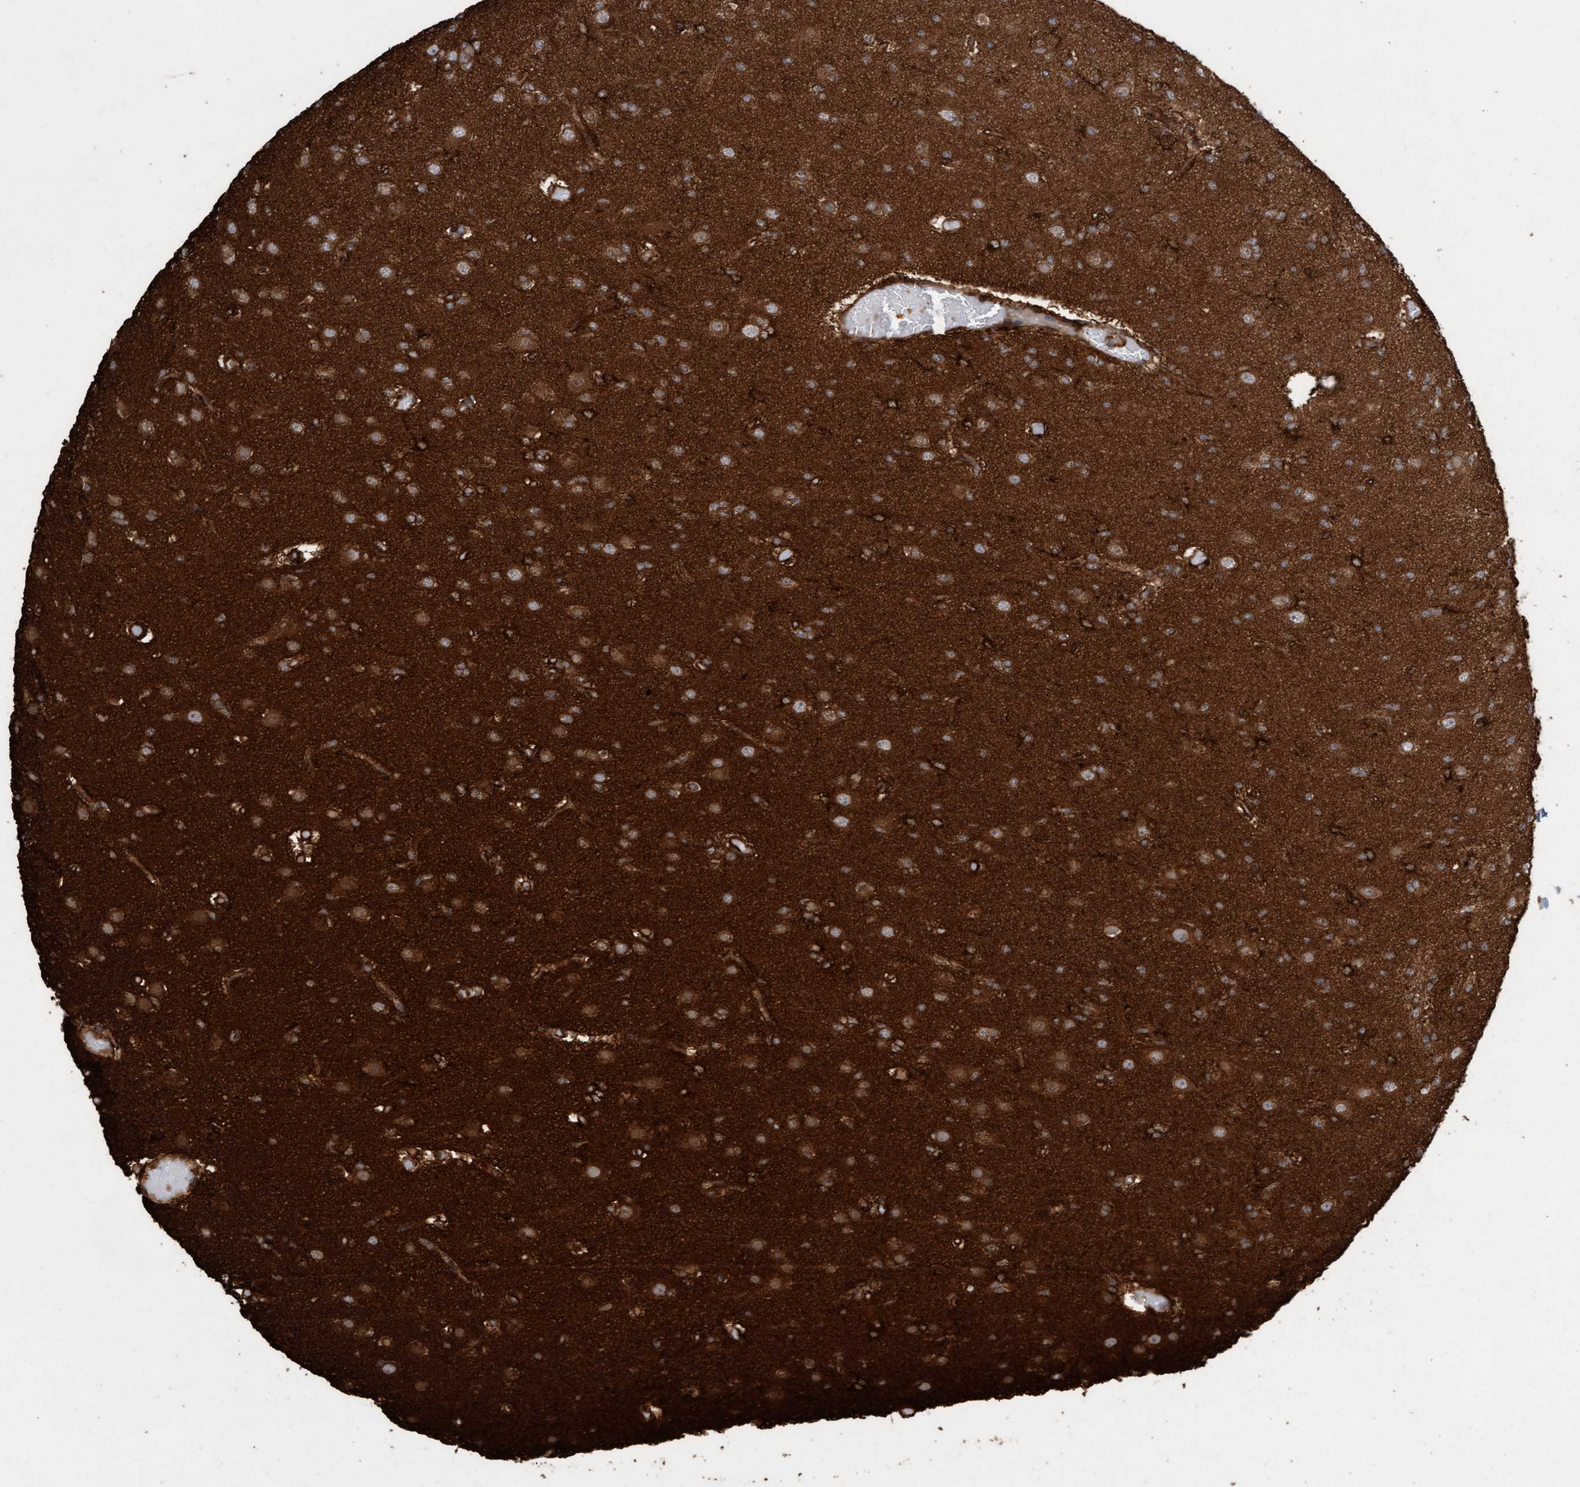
{"staining": {"intensity": "strong", "quantity": ">75%", "location": "cytoplasmic/membranous"}, "tissue": "glioma", "cell_type": "Tumor cells", "image_type": "cancer", "snomed": [{"axis": "morphology", "description": "Glioma, malignant, Low grade"}, {"axis": "topography", "description": "Brain"}], "caption": "Immunohistochemical staining of glioma displays high levels of strong cytoplasmic/membranous protein staining in about >75% of tumor cells.", "gene": "CDC42EP4", "patient": {"sex": "female", "age": 22}}